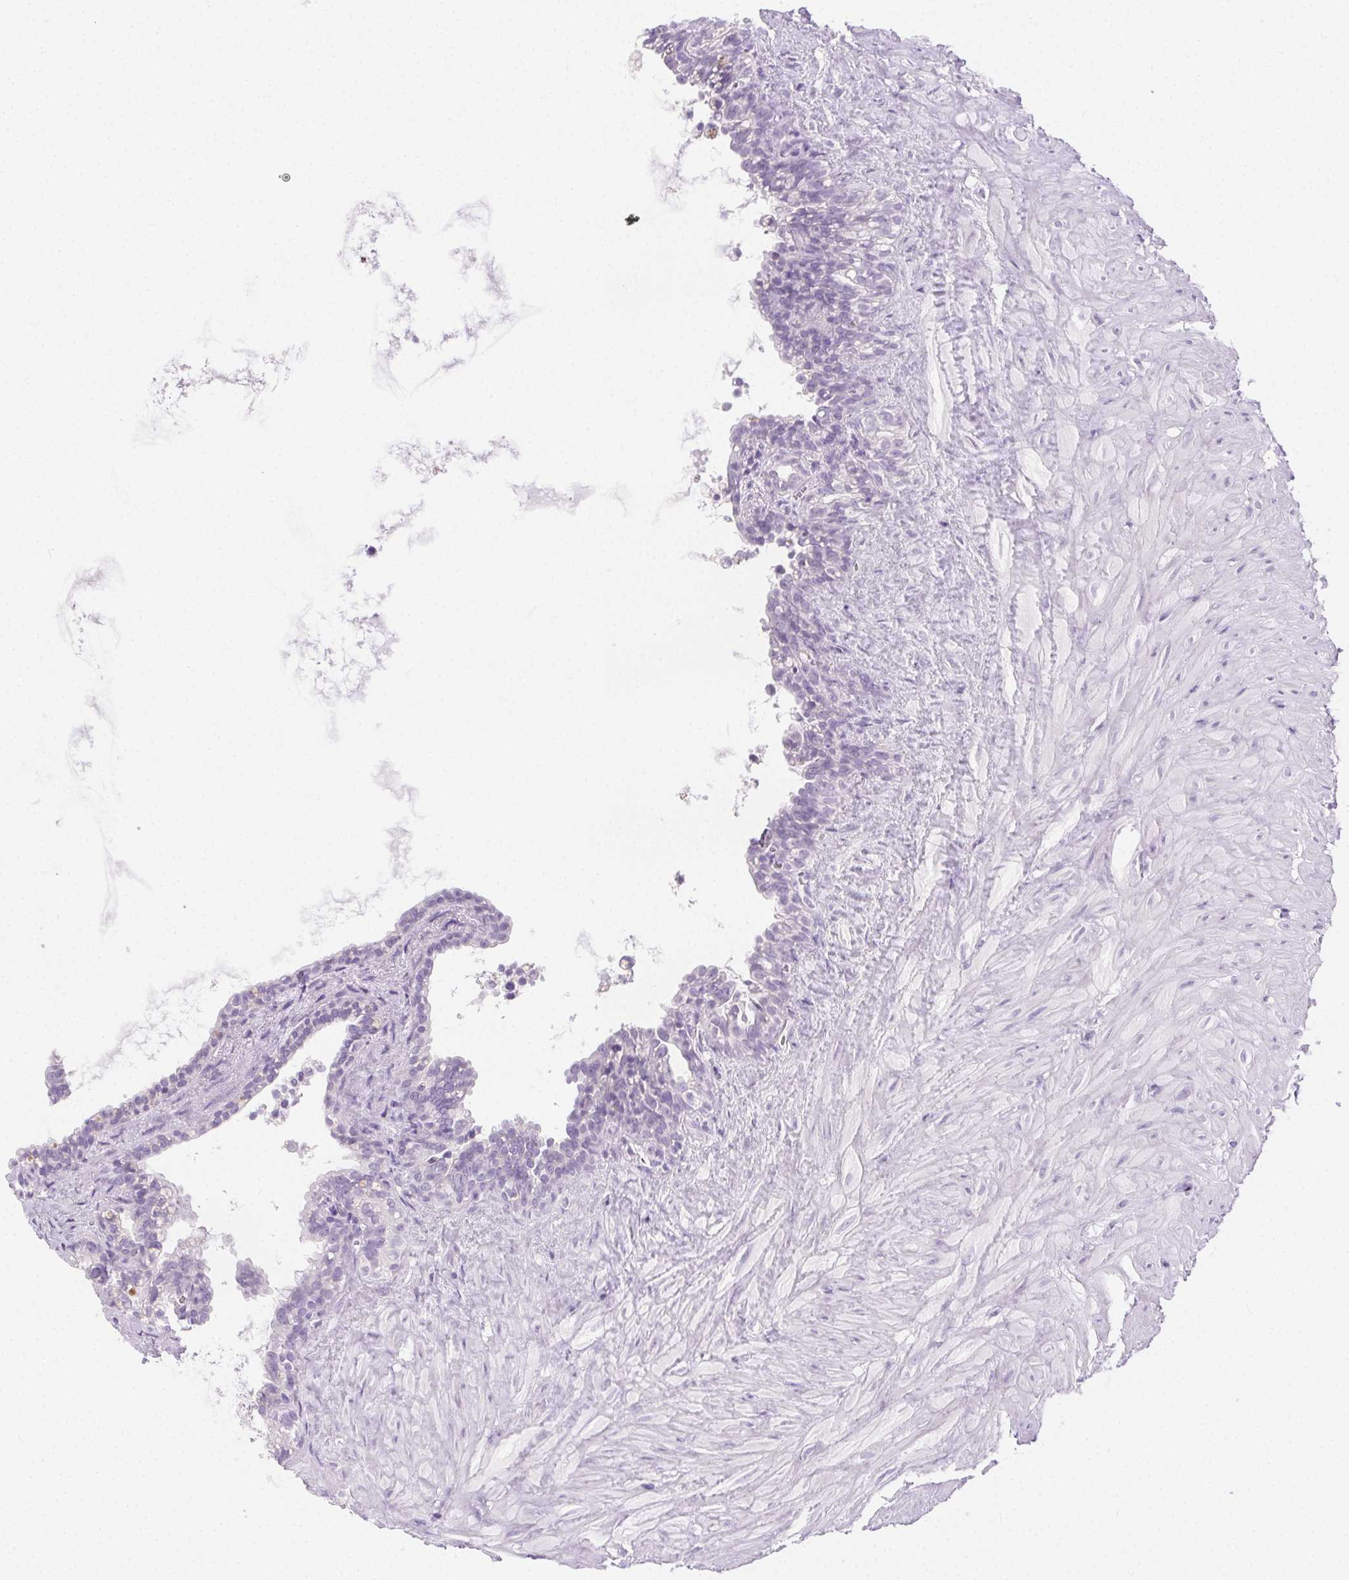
{"staining": {"intensity": "negative", "quantity": "none", "location": "none"}, "tissue": "seminal vesicle", "cell_type": "Glandular cells", "image_type": "normal", "snomed": [{"axis": "morphology", "description": "Normal tissue, NOS"}, {"axis": "topography", "description": "Seminal veicle"}], "caption": "This is an immunohistochemistry image of normal human seminal vesicle. There is no expression in glandular cells.", "gene": "C20orf85", "patient": {"sex": "male", "age": 76}}